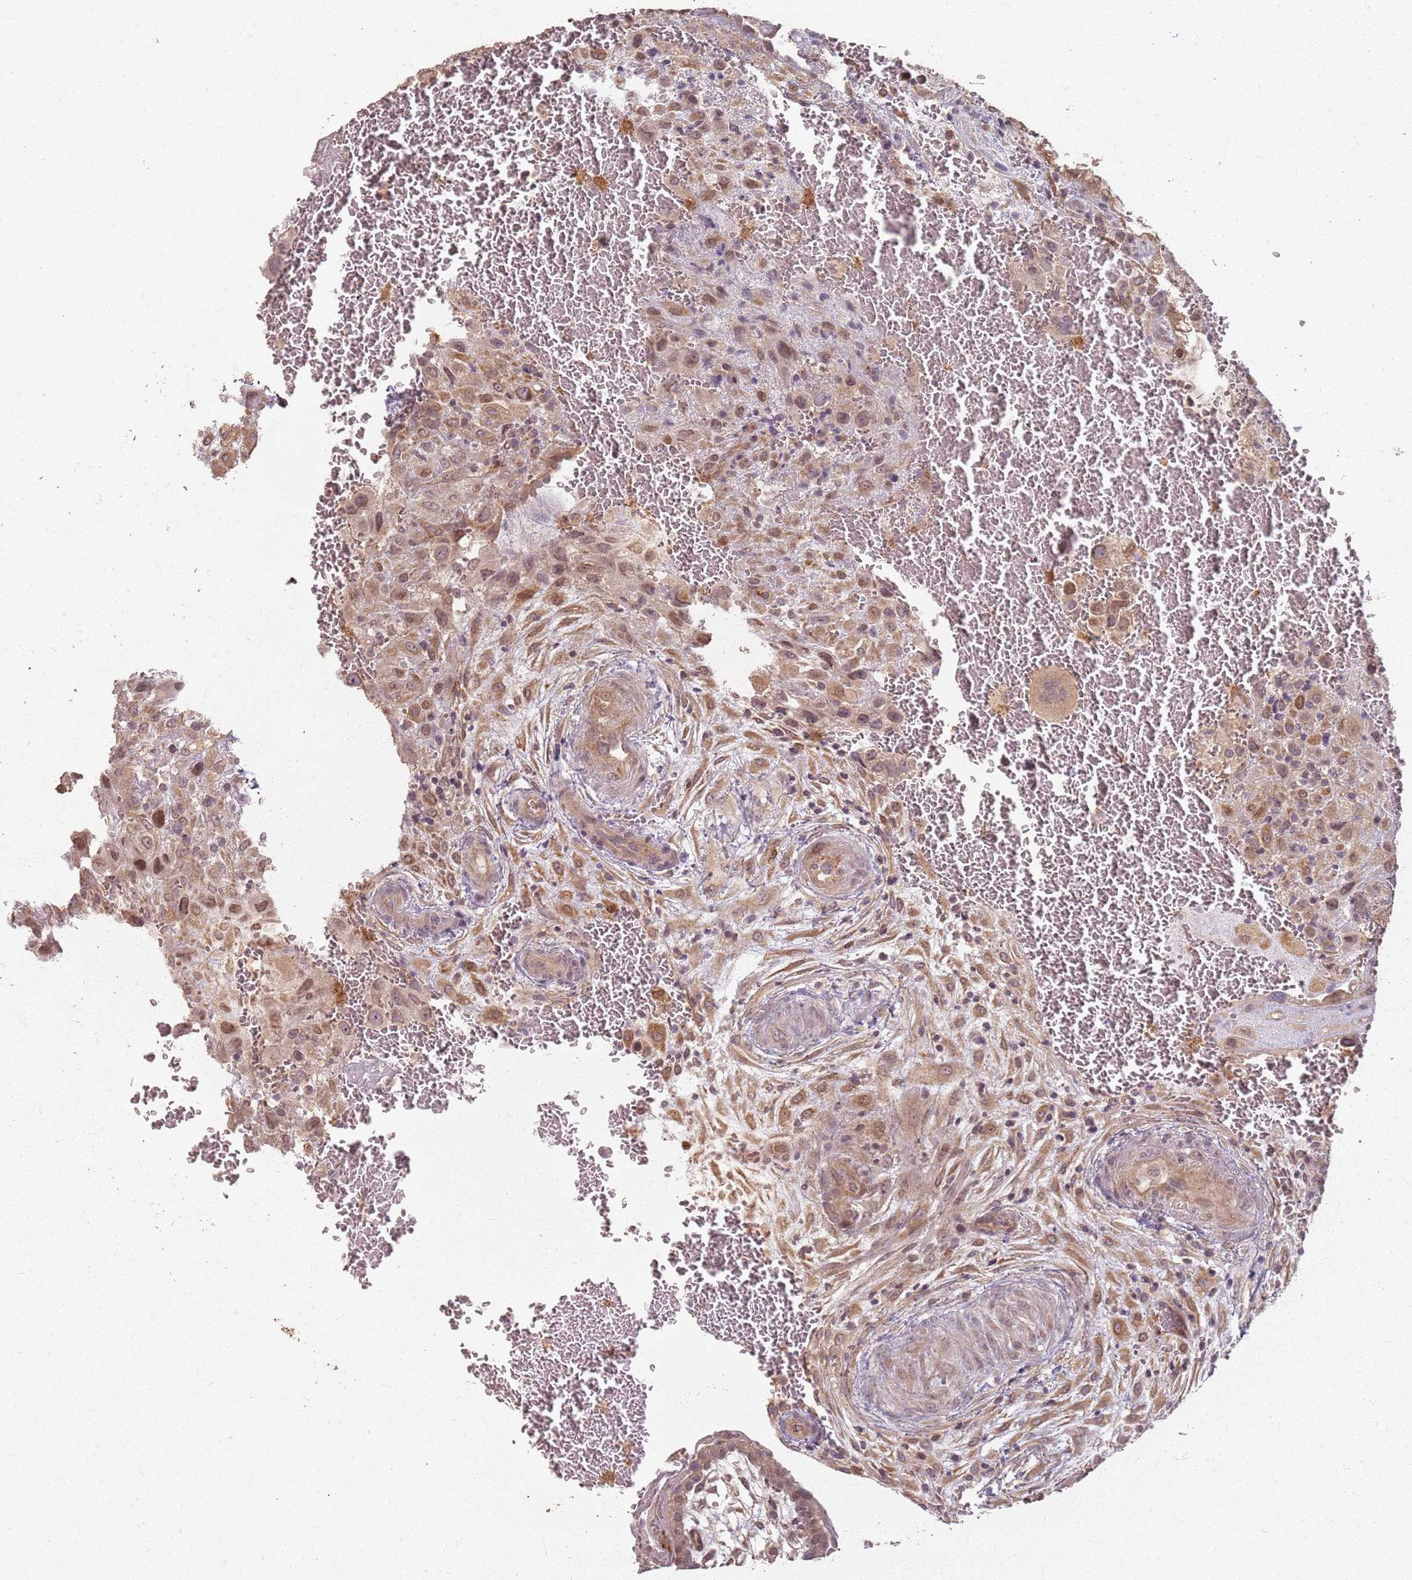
{"staining": {"intensity": "weak", "quantity": ">75%", "location": "cytoplasmic/membranous,nuclear"}, "tissue": "placenta", "cell_type": "Decidual cells", "image_type": "normal", "snomed": [{"axis": "morphology", "description": "Normal tissue, NOS"}, {"axis": "topography", "description": "Placenta"}], "caption": "A high-resolution image shows immunohistochemistry (IHC) staining of unremarkable placenta, which demonstrates weak cytoplasmic/membranous,nuclear expression in approximately >75% of decidual cells.", "gene": "CCDC168", "patient": {"sex": "female", "age": 35}}